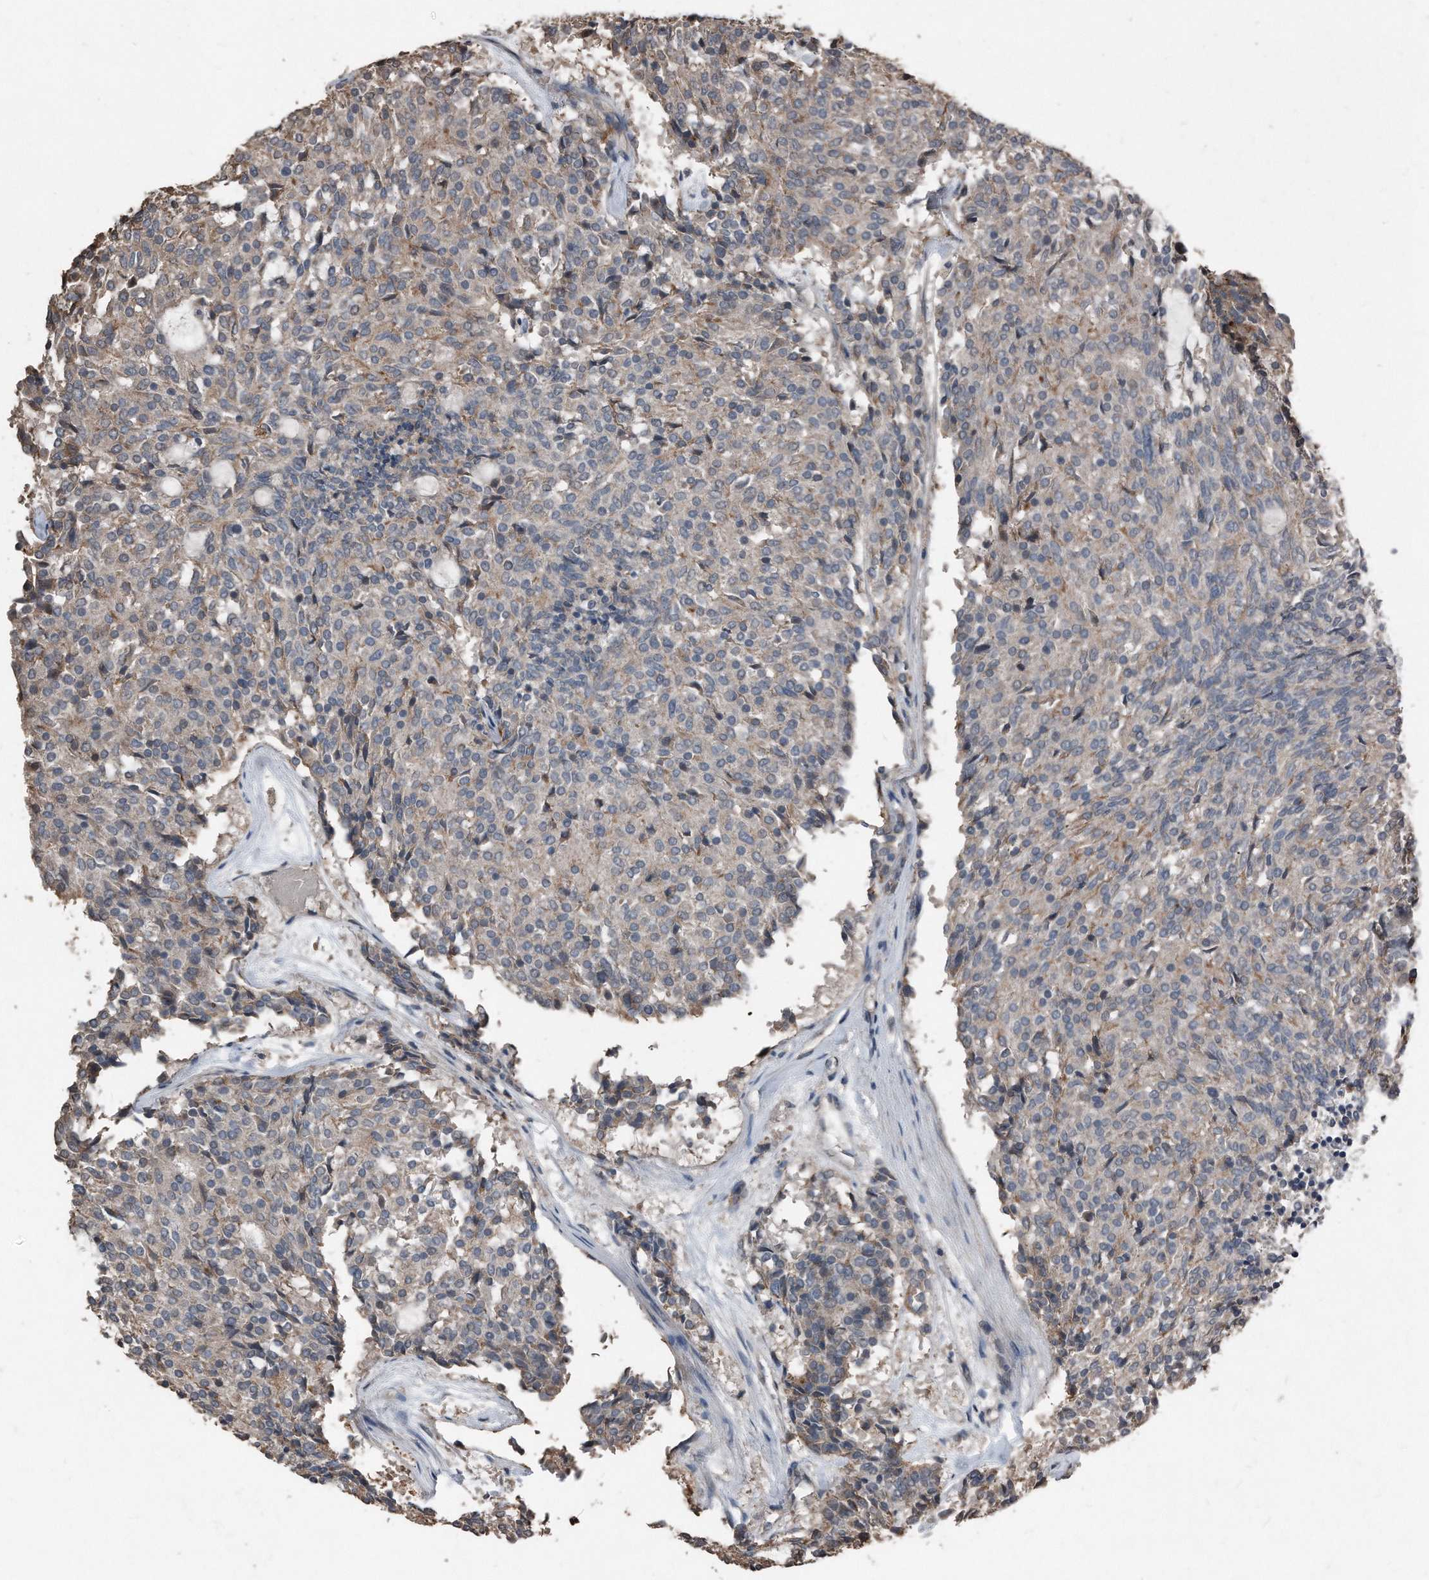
{"staining": {"intensity": "negative", "quantity": "none", "location": "none"}, "tissue": "carcinoid", "cell_type": "Tumor cells", "image_type": "cancer", "snomed": [{"axis": "morphology", "description": "Carcinoid, malignant, NOS"}, {"axis": "topography", "description": "Pancreas"}], "caption": "Tumor cells are negative for protein expression in human carcinoid.", "gene": "ANKRD10", "patient": {"sex": "female", "age": 54}}